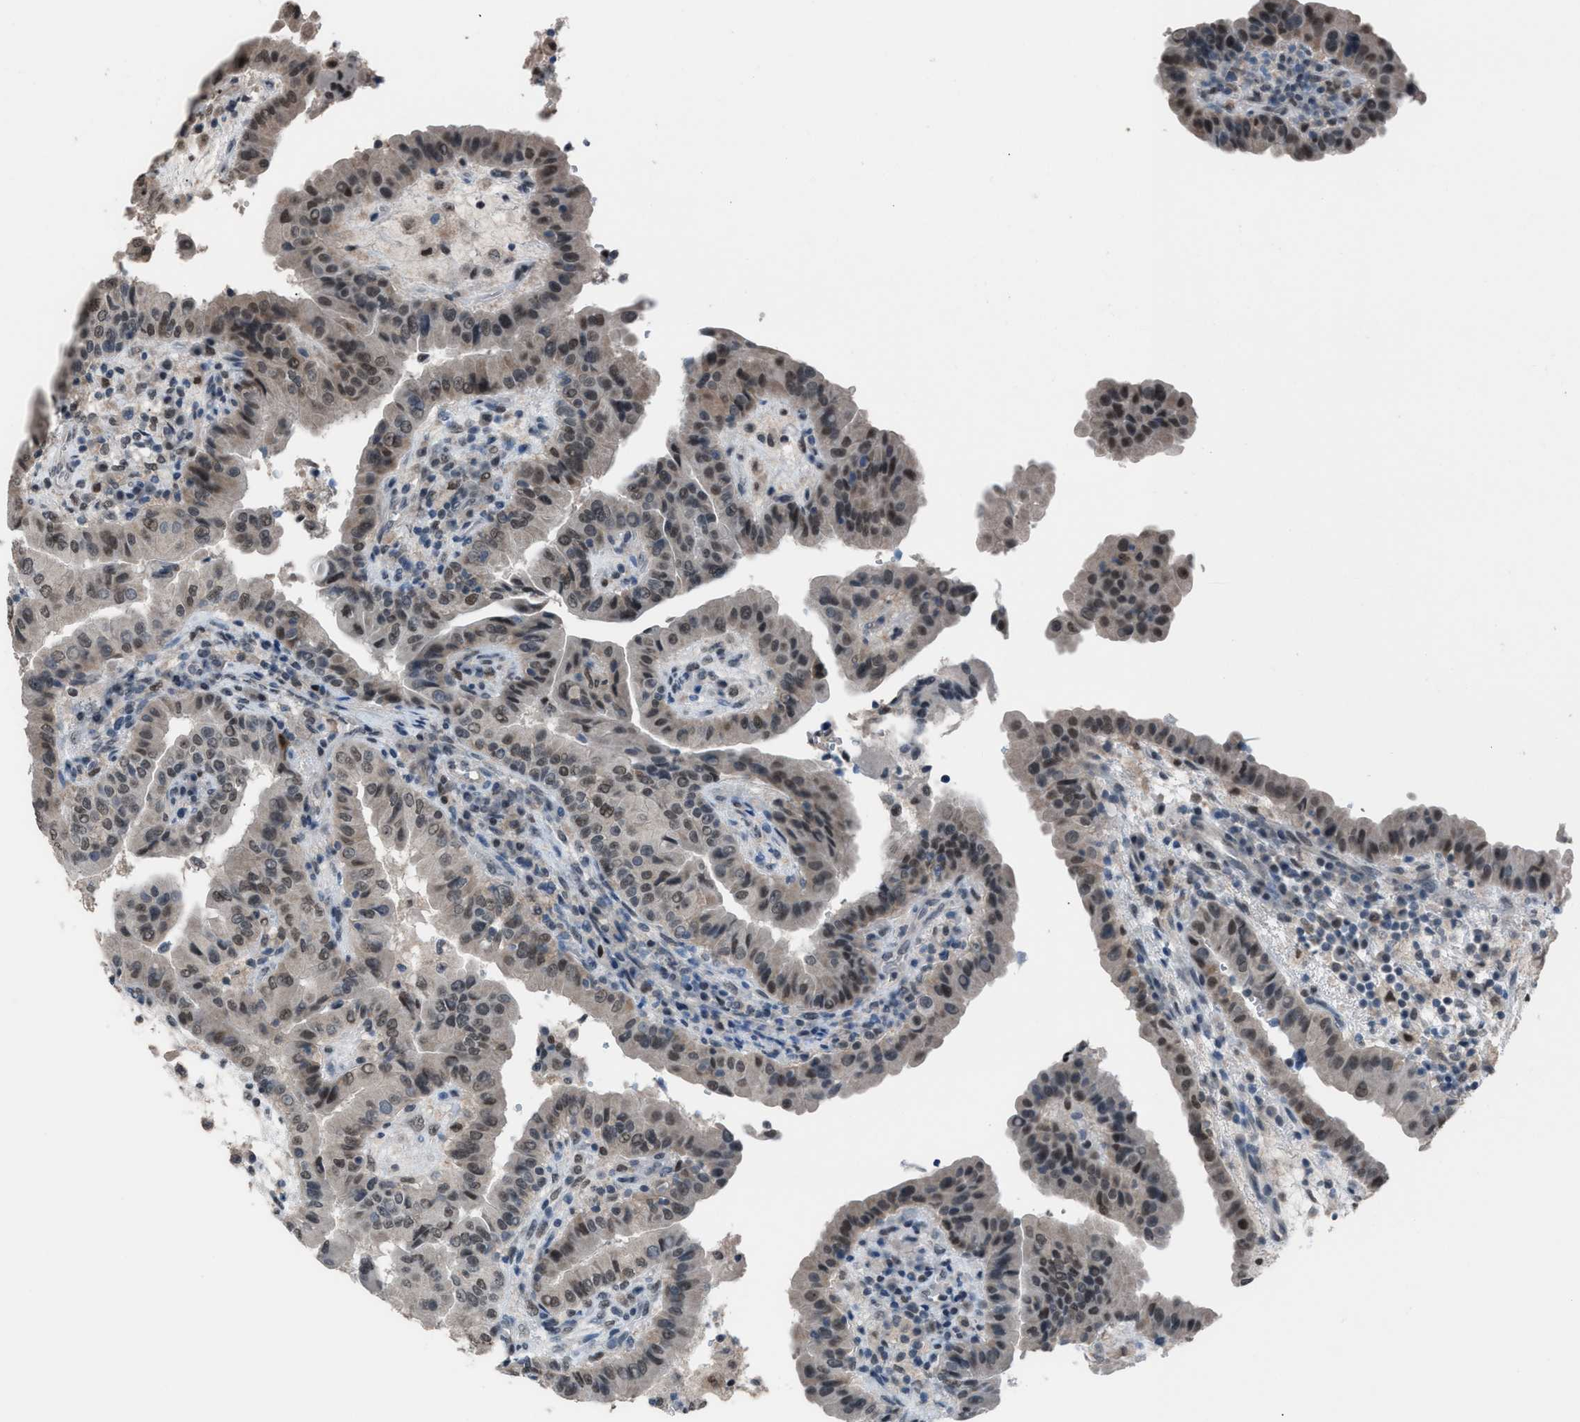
{"staining": {"intensity": "moderate", "quantity": "25%-75%", "location": "nuclear"}, "tissue": "thyroid cancer", "cell_type": "Tumor cells", "image_type": "cancer", "snomed": [{"axis": "morphology", "description": "Papillary adenocarcinoma, NOS"}, {"axis": "topography", "description": "Thyroid gland"}], "caption": "Protein staining exhibits moderate nuclear staining in about 25%-75% of tumor cells in thyroid cancer.", "gene": "ZNF276", "patient": {"sex": "male", "age": 33}}